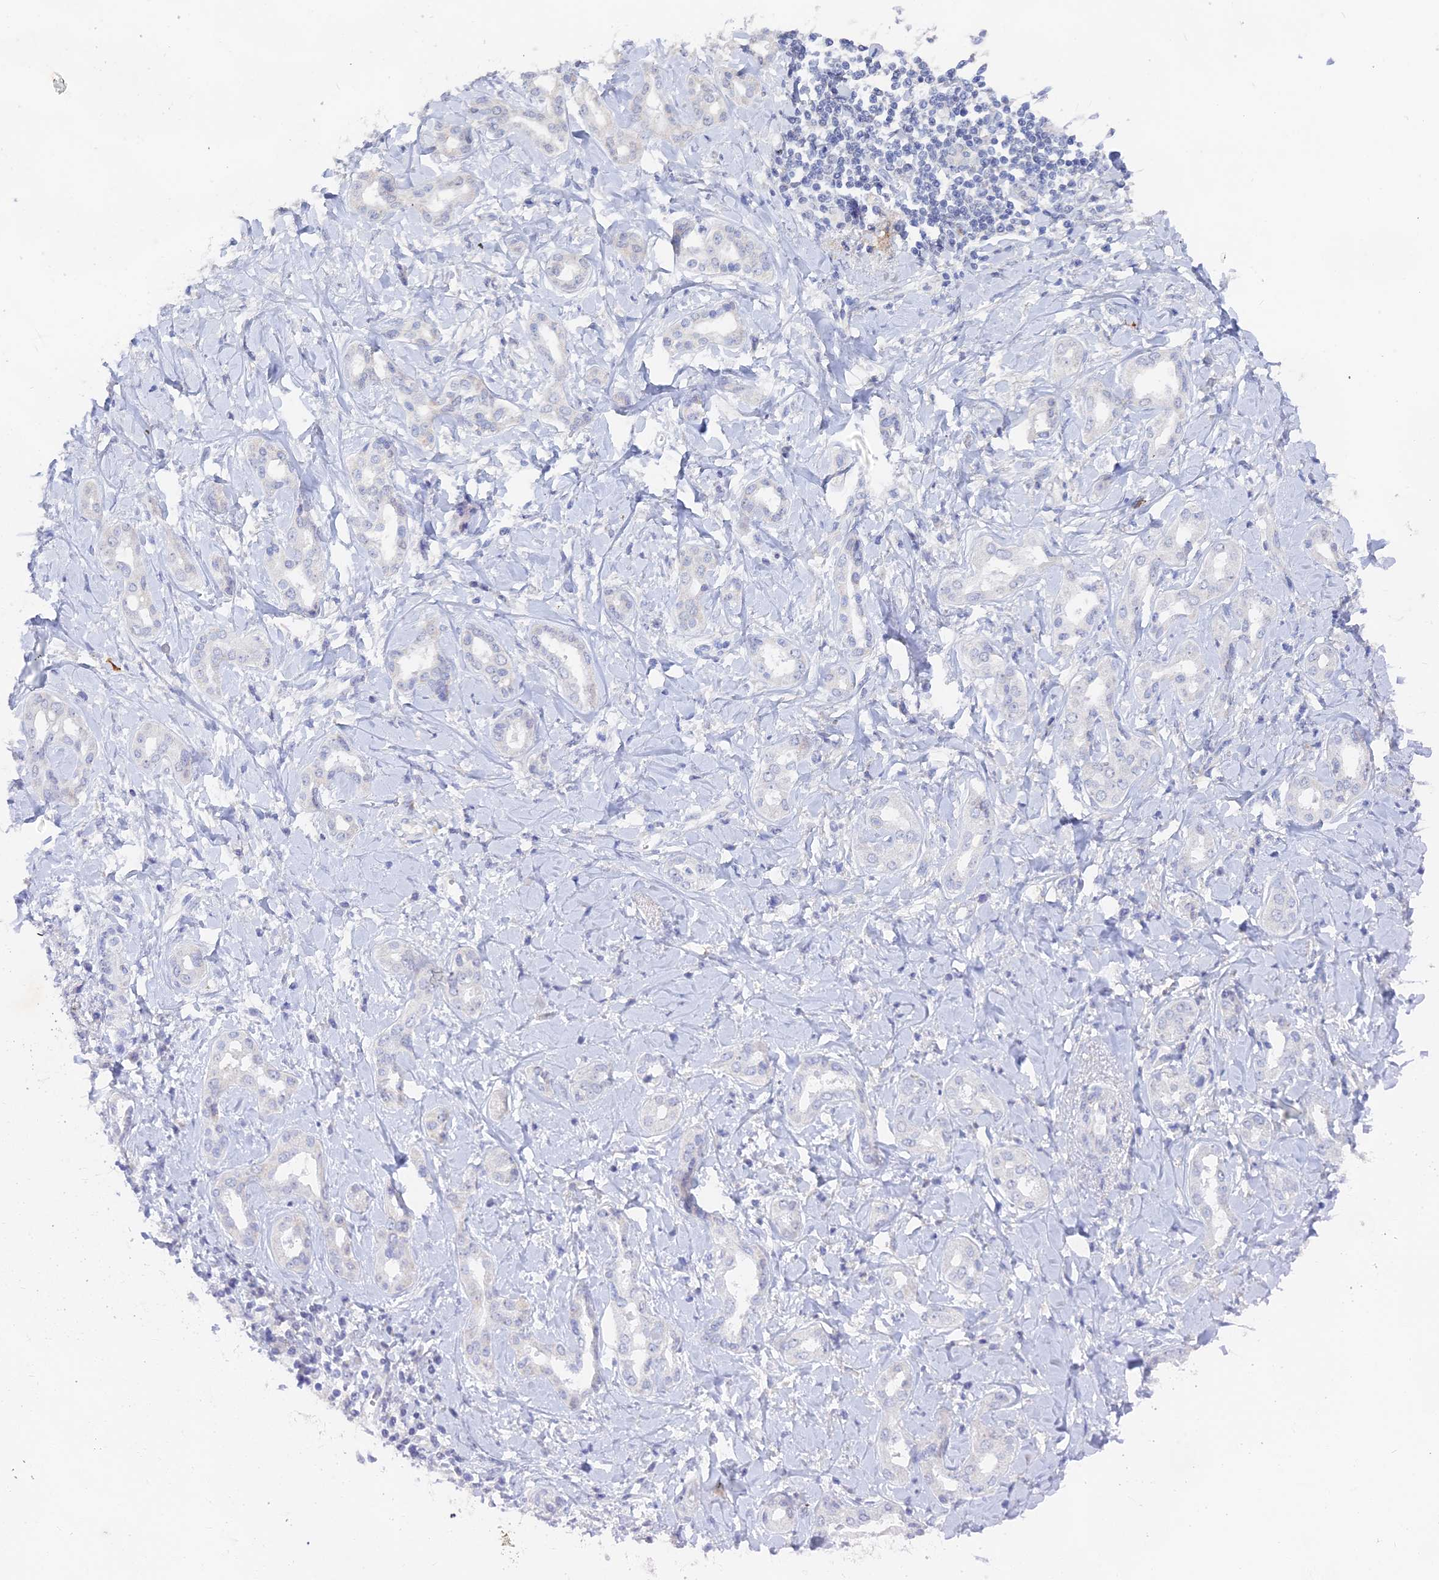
{"staining": {"intensity": "negative", "quantity": "none", "location": "none"}, "tissue": "liver cancer", "cell_type": "Tumor cells", "image_type": "cancer", "snomed": [{"axis": "morphology", "description": "Cholangiocarcinoma"}, {"axis": "topography", "description": "Liver"}], "caption": "Tumor cells are negative for protein expression in human liver cancer (cholangiocarcinoma). (DAB immunohistochemistry with hematoxylin counter stain).", "gene": "LRIF1", "patient": {"sex": "female", "age": 77}}